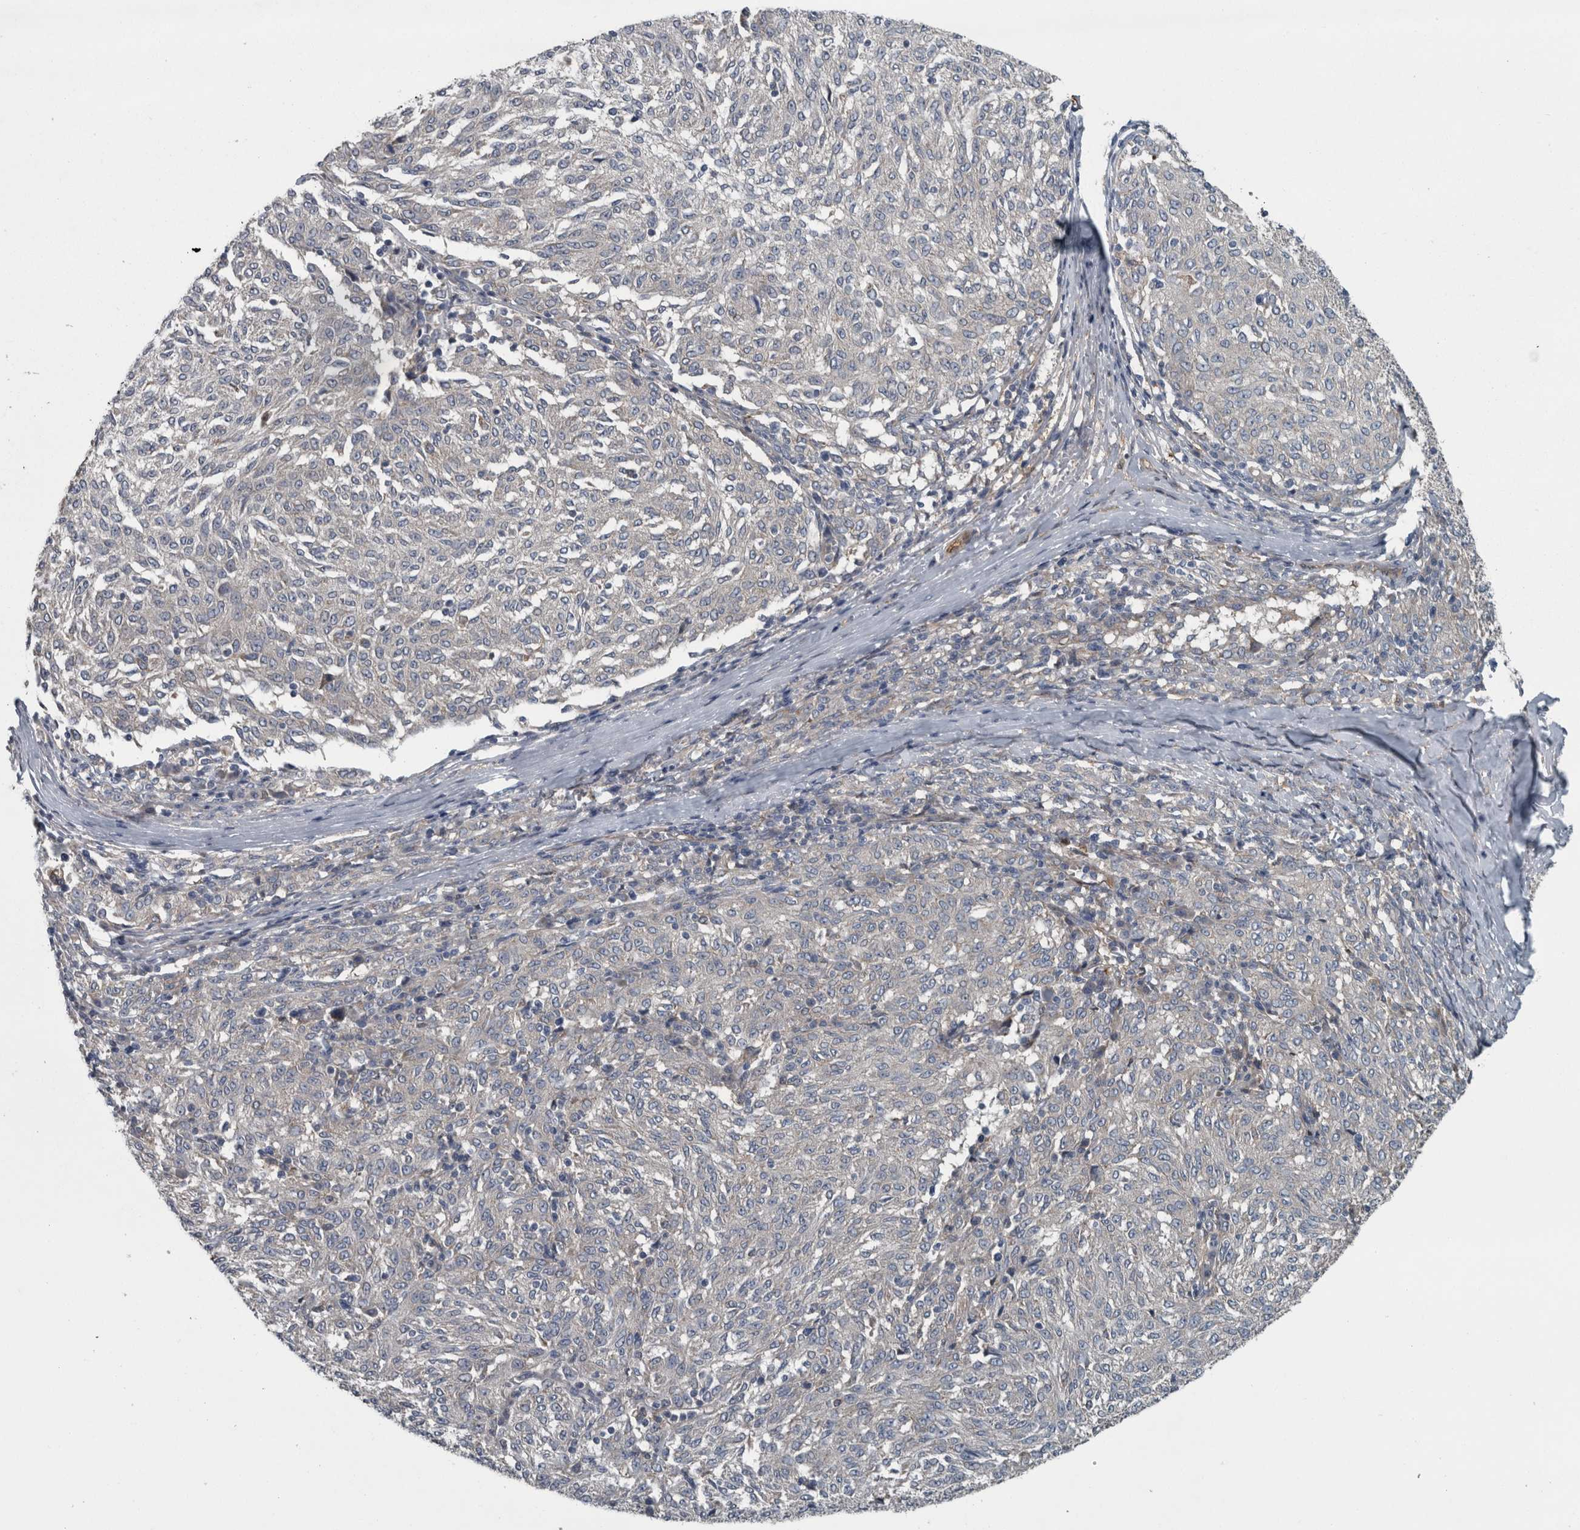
{"staining": {"intensity": "negative", "quantity": "none", "location": "none"}, "tissue": "melanoma", "cell_type": "Tumor cells", "image_type": "cancer", "snomed": [{"axis": "morphology", "description": "Malignant melanoma, NOS"}, {"axis": "topography", "description": "Skin"}], "caption": "This is an immunohistochemistry image of melanoma. There is no positivity in tumor cells.", "gene": "EXOC8", "patient": {"sex": "female", "age": 72}}